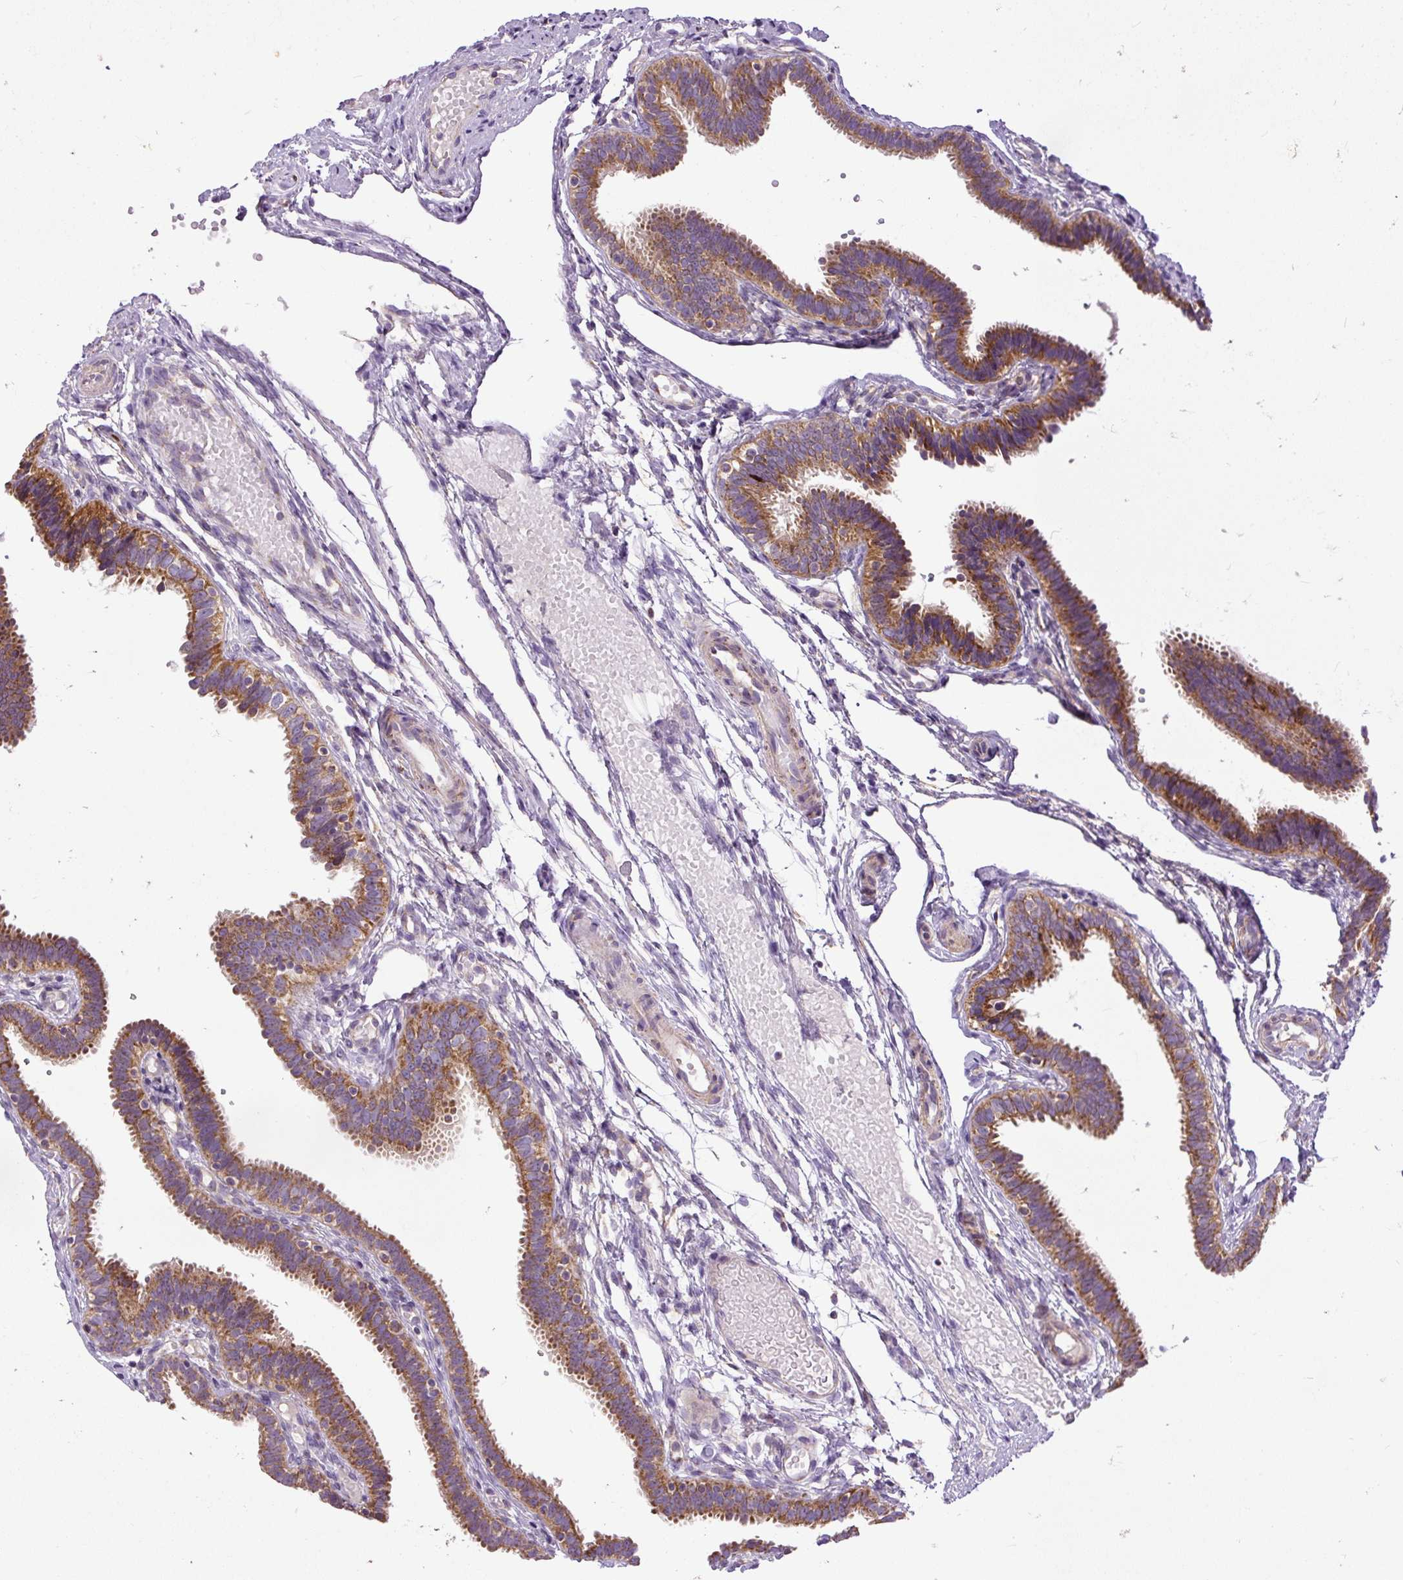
{"staining": {"intensity": "moderate", "quantity": ">75%", "location": "cytoplasmic/membranous"}, "tissue": "fallopian tube", "cell_type": "Glandular cells", "image_type": "normal", "snomed": [{"axis": "morphology", "description": "Normal tissue, NOS"}, {"axis": "topography", "description": "Fallopian tube"}], "caption": "The immunohistochemical stain highlights moderate cytoplasmic/membranous staining in glandular cells of unremarkable fallopian tube. (DAB (3,3'-diaminobenzidine) IHC, brown staining for protein, blue staining for nuclei).", "gene": "TM2D3", "patient": {"sex": "female", "age": 37}}